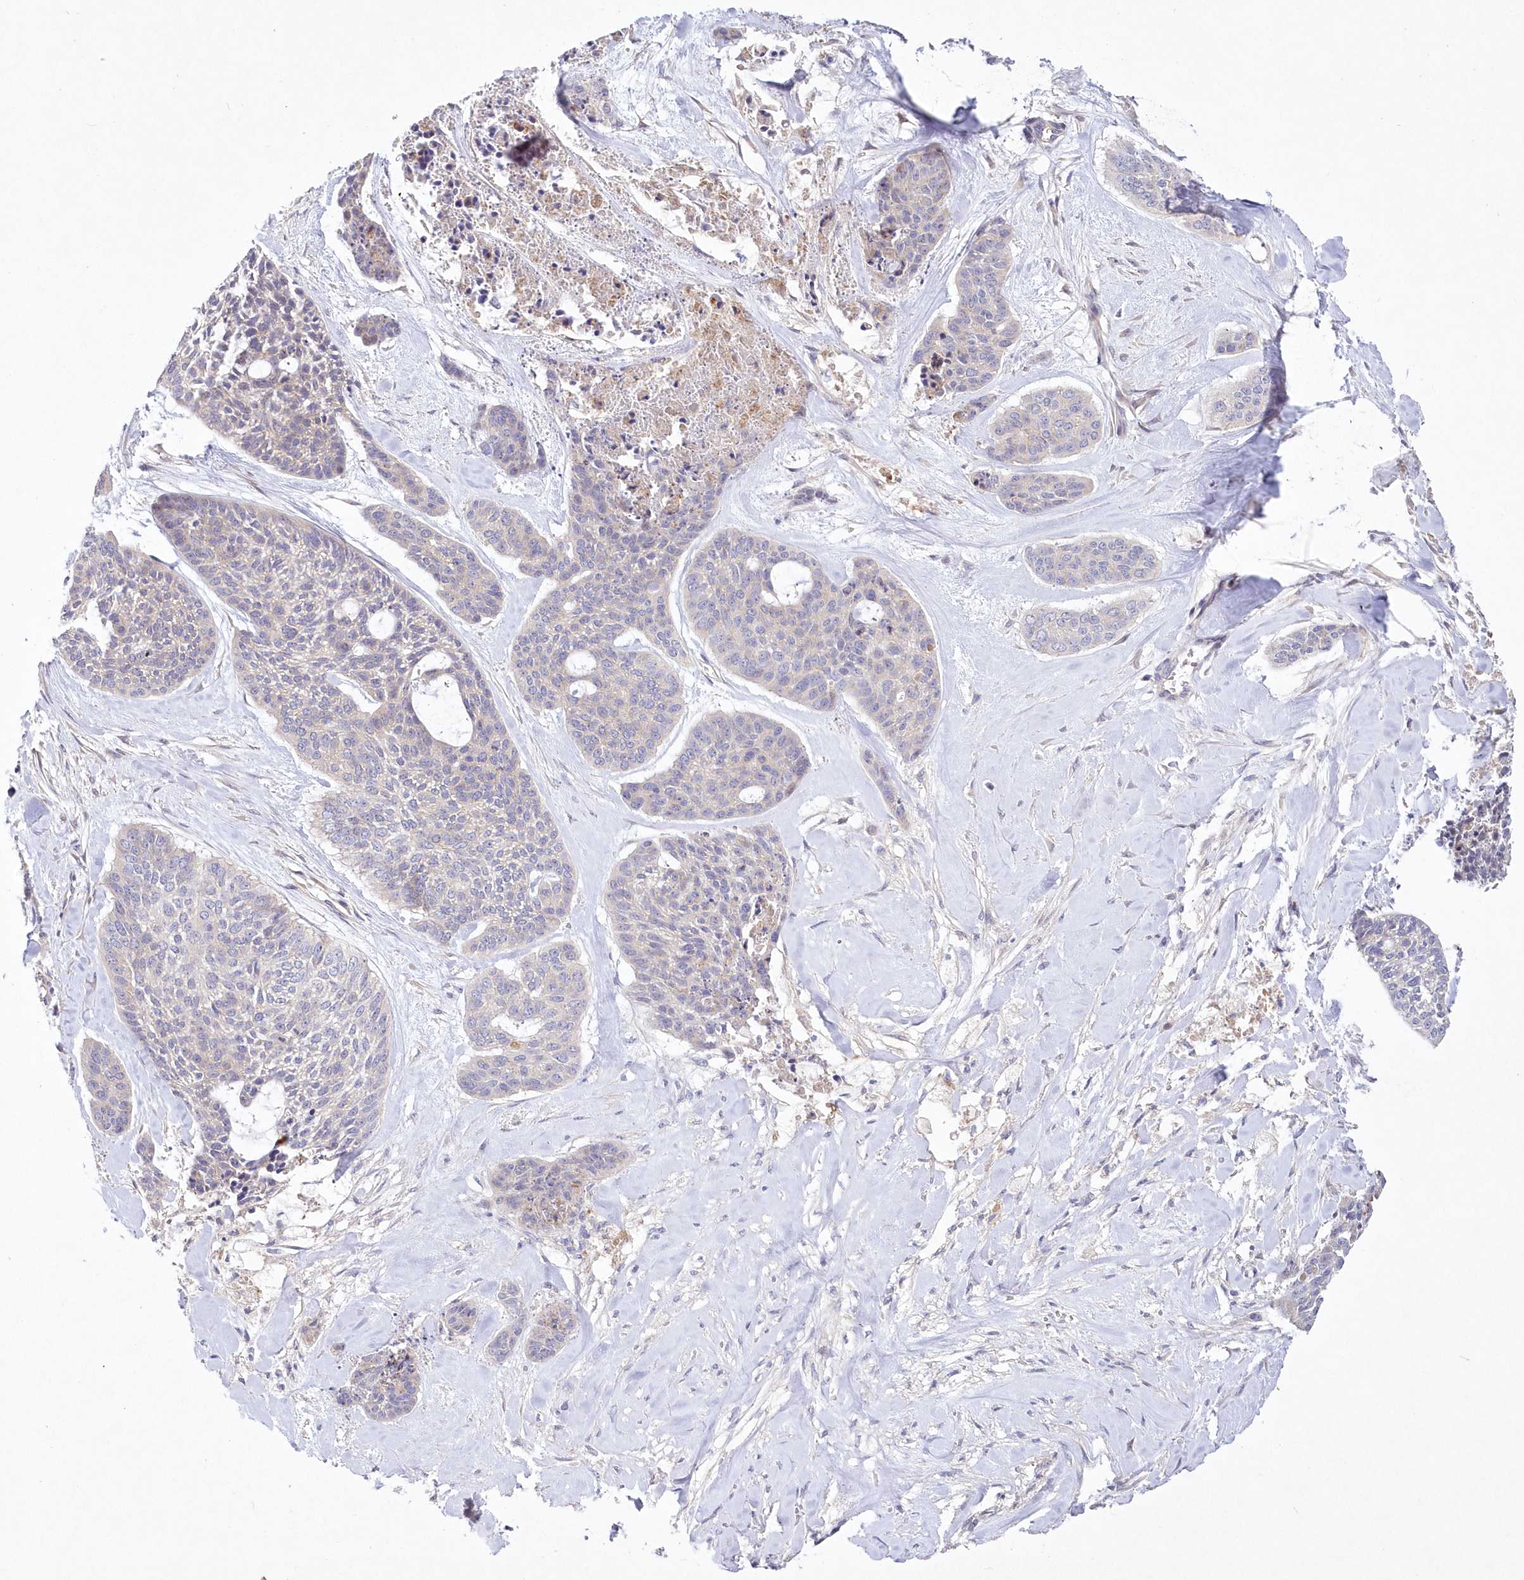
{"staining": {"intensity": "negative", "quantity": "none", "location": "none"}, "tissue": "skin cancer", "cell_type": "Tumor cells", "image_type": "cancer", "snomed": [{"axis": "morphology", "description": "Basal cell carcinoma"}, {"axis": "topography", "description": "Skin"}], "caption": "Skin basal cell carcinoma was stained to show a protein in brown. There is no significant staining in tumor cells. (DAB (3,3'-diaminobenzidine) IHC with hematoxylin counter stain).", "gene": "WBP1L", "patient": {"sex": "female", "age": 64}}